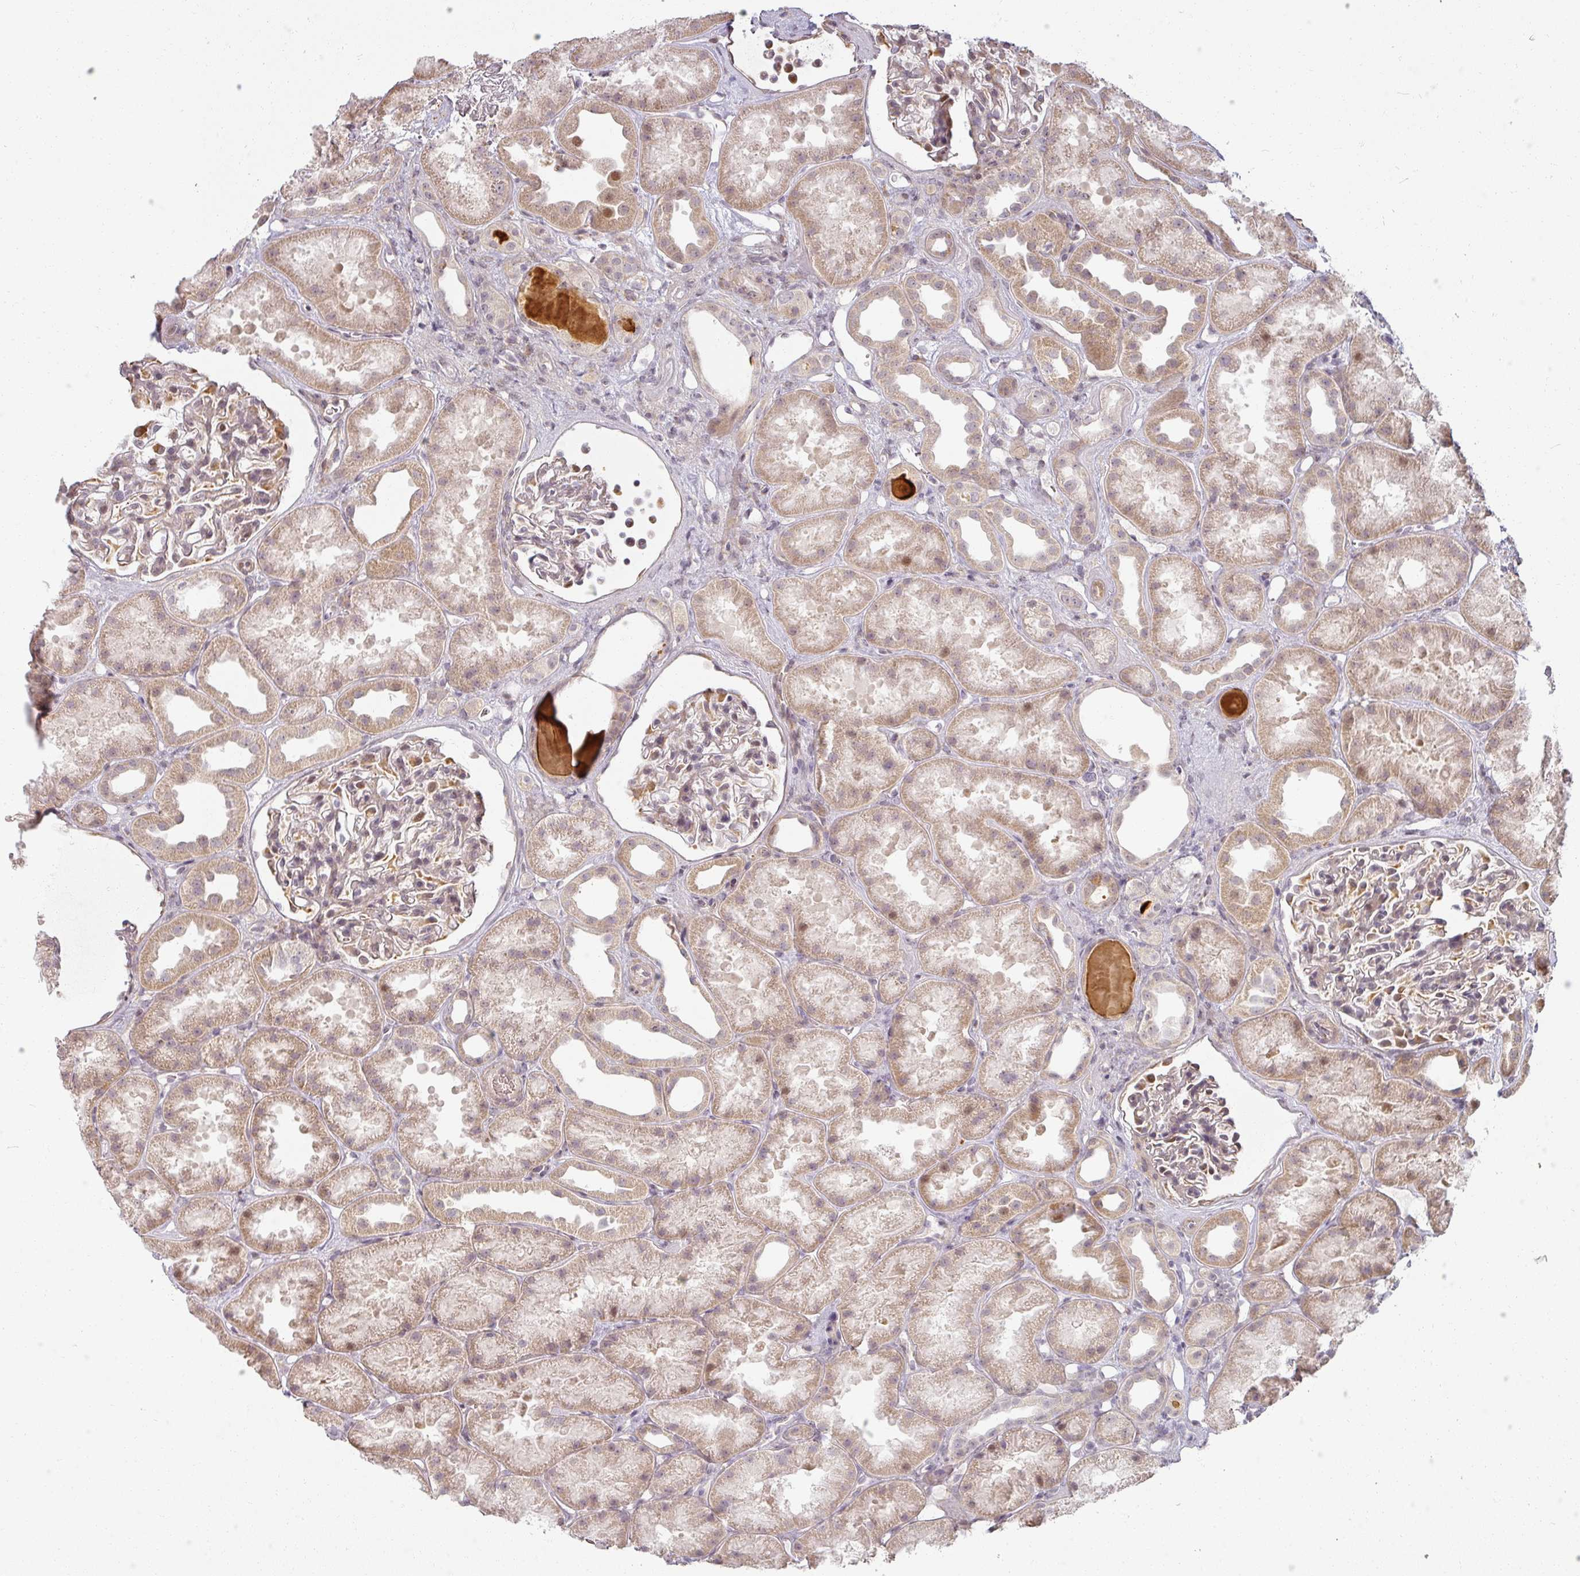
{"staining": {"intensity": "weak", "quantity": "25%-75%", "location": "cytoplasmic/membranous,nuclear"}, "tissue": "kidney", "cell_type": "Cells in glomeruli", "image_type": "normal", "snomed": [{"axis": "morphology", "description": "Normal tissue, NOS"}, {"axis": "topography", "description": "Kidney"}], "caption": "Cells in glomeruli exhibit weak cytoplasmic/membranous,nuclear staining in approximately 25%-75% of cells in benign kidney. Using DAB (3,3'-diaminobenzidine) (brown) and hematoxylin (blue) stains, captured at high magnification using brightfield microscopy.", "gene": "MED19", "patient": {"sex": "male", "age": 61}}